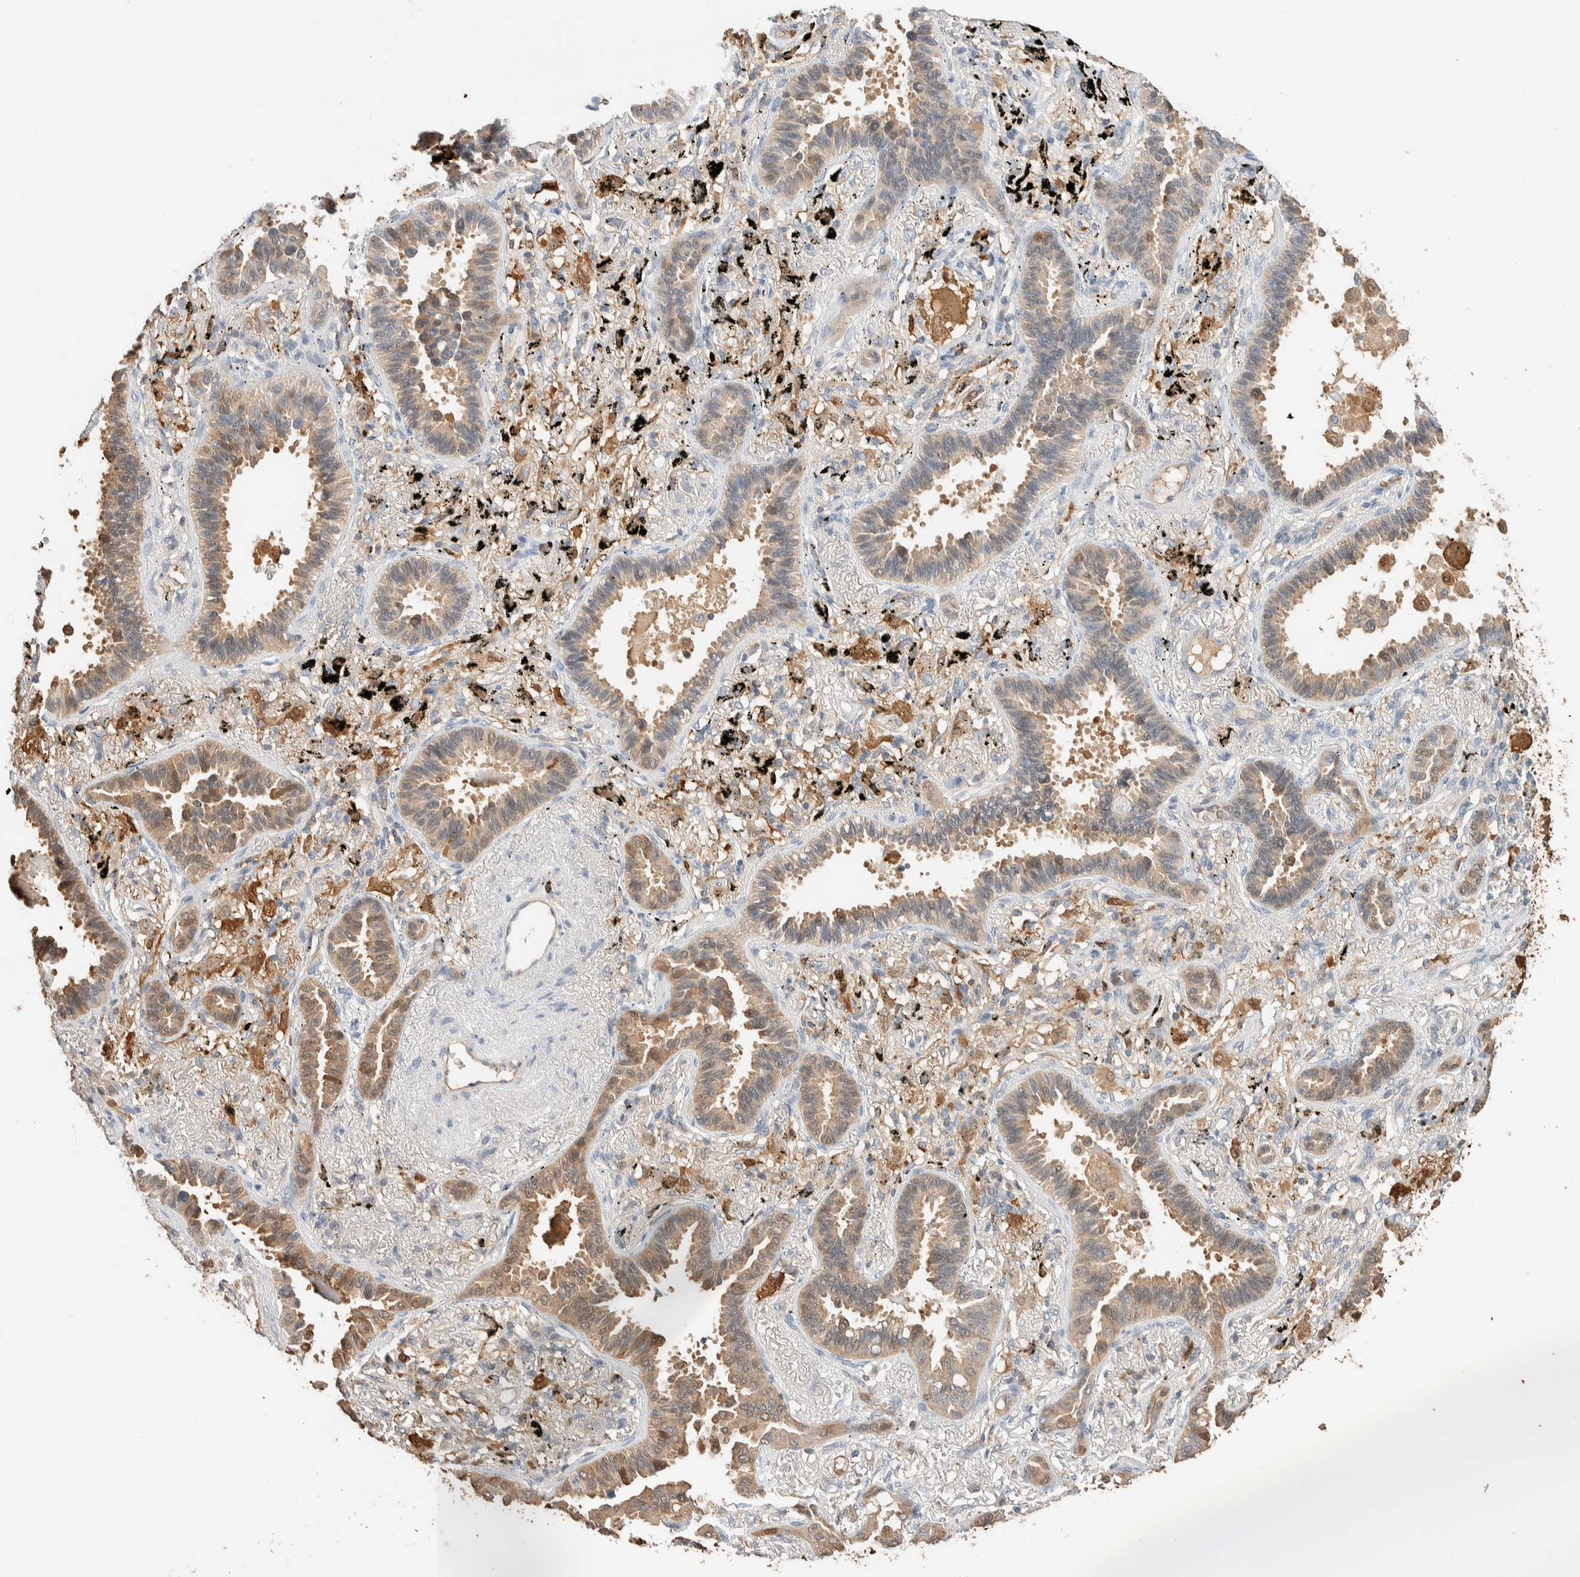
{"staining": {"intensity": "weak", "quantity": ">75%", "location": "cytoplasmic/membranous"}, "tissue": "lung cancer", "cell_type": "Tumor cells", "image_type": "cancer", "snomed": [{"axis": "morphology", "description": "Adenocarcinoma, NOS"}, {"axis": "topography", "description": "Lung"}], "caption": "High-power microscopy captured an immunohistochemistry (IHC) photomicrograph of adenocarcinoma (lung), revealing weak cytoplasmic/membranous positivity in approximately >75% of tumor cells.", "gene": "SETD4", "patient": {"sex": "male", "age": 59}}